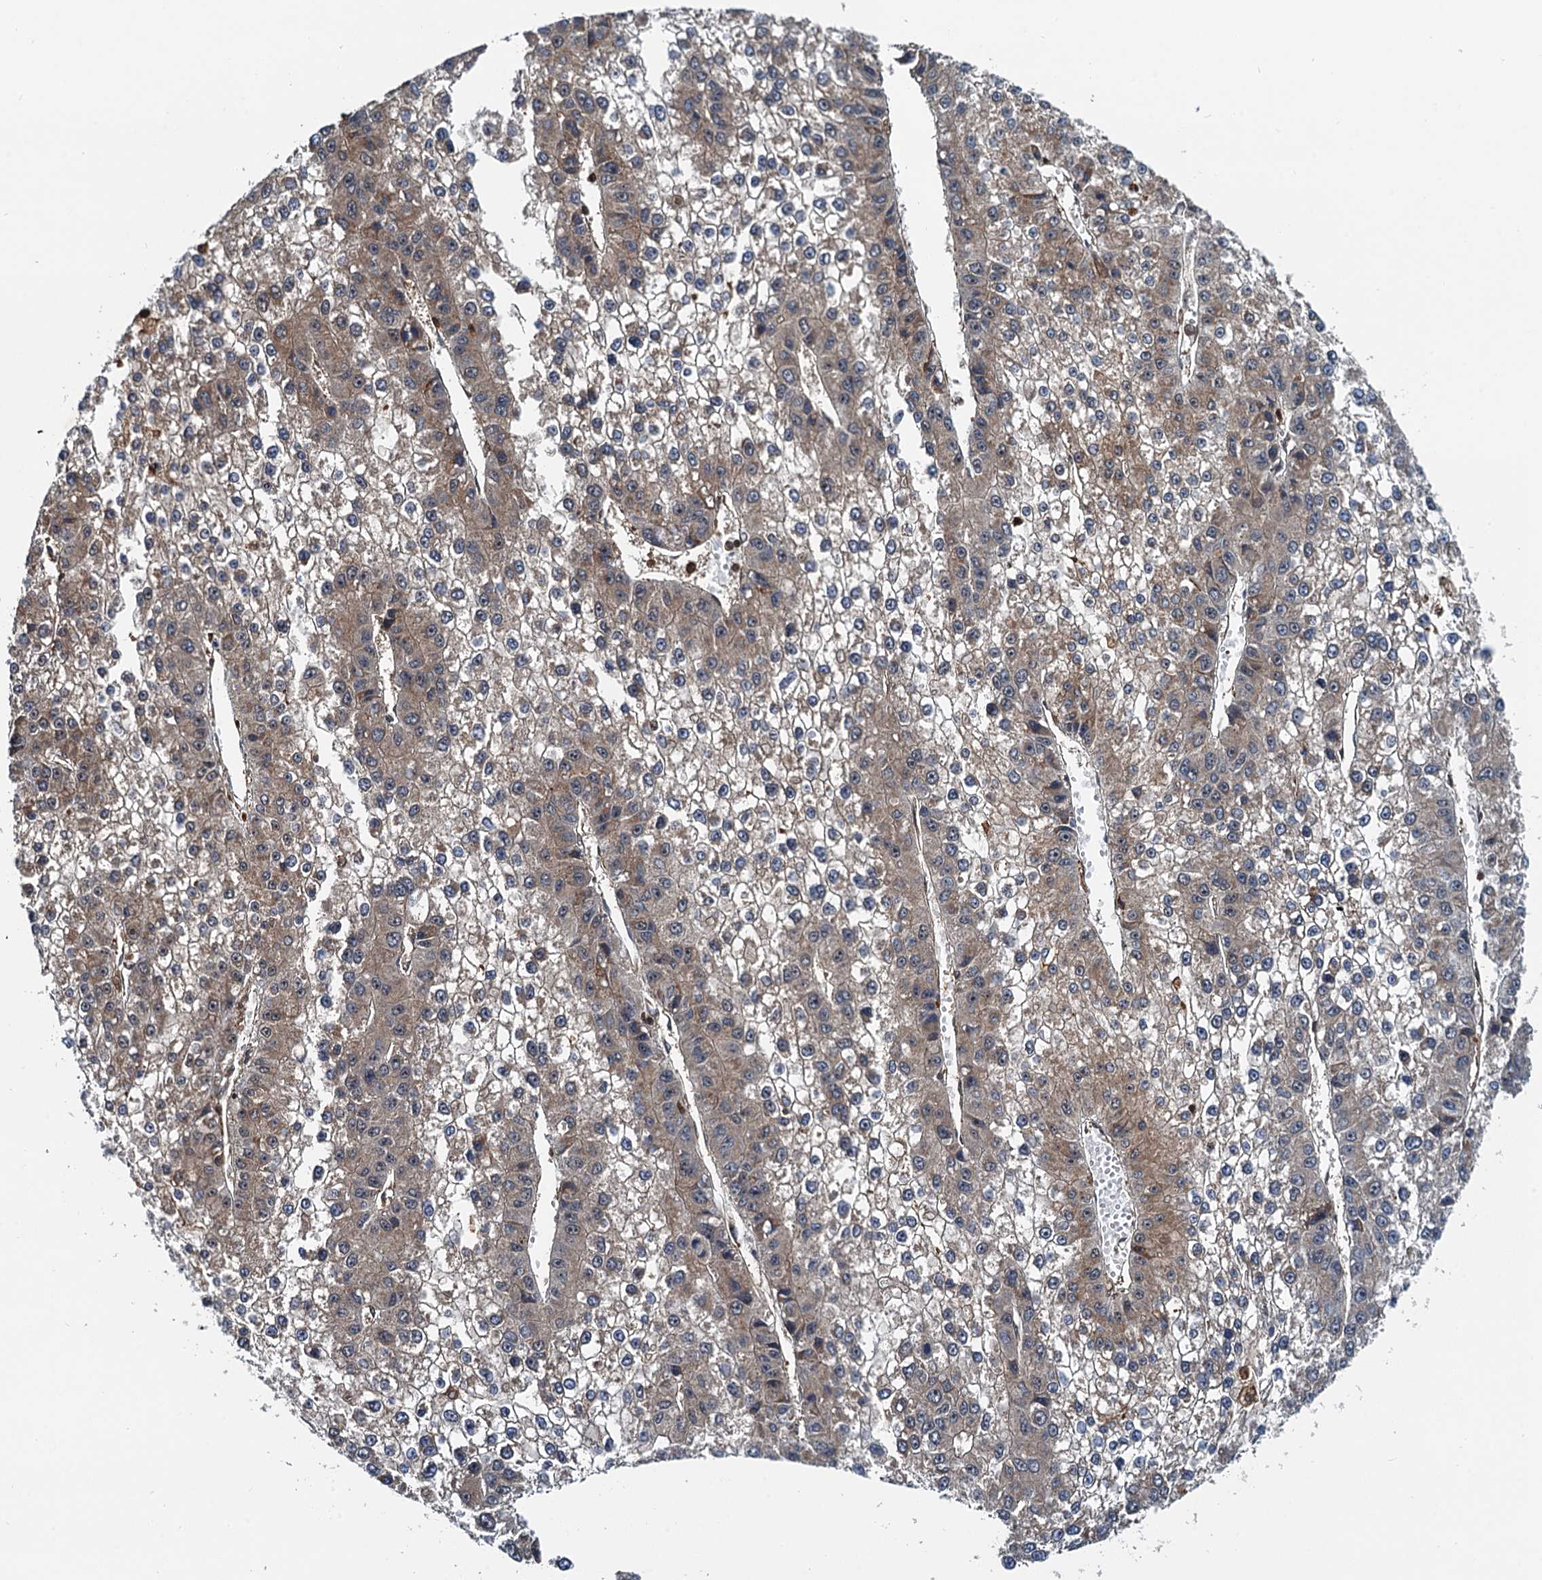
{"staining": {"intensity": "weak", "quantity": "25%-75%", "location": "cytoplasmic/membranous"}, "tissue": "liver cancer", "cell_type": "Tumor cells", "image_type": "cancer", "snomed": [{"axis": "morphology", "description": "Carcinoma, Hepatocellular, NOS"}, {"axis": "topography", "description": "Liver"}], "caption": "Immunohistochemistry (IHC) of liver cancer (hepatocellular carcinoma) exhibits low levels of weak cytoplasmic/membranous positivity in approximately 25%-75% of tumor cells.", "gene": "USP6NL", "patient": {"sex": "female", "age": 73}}